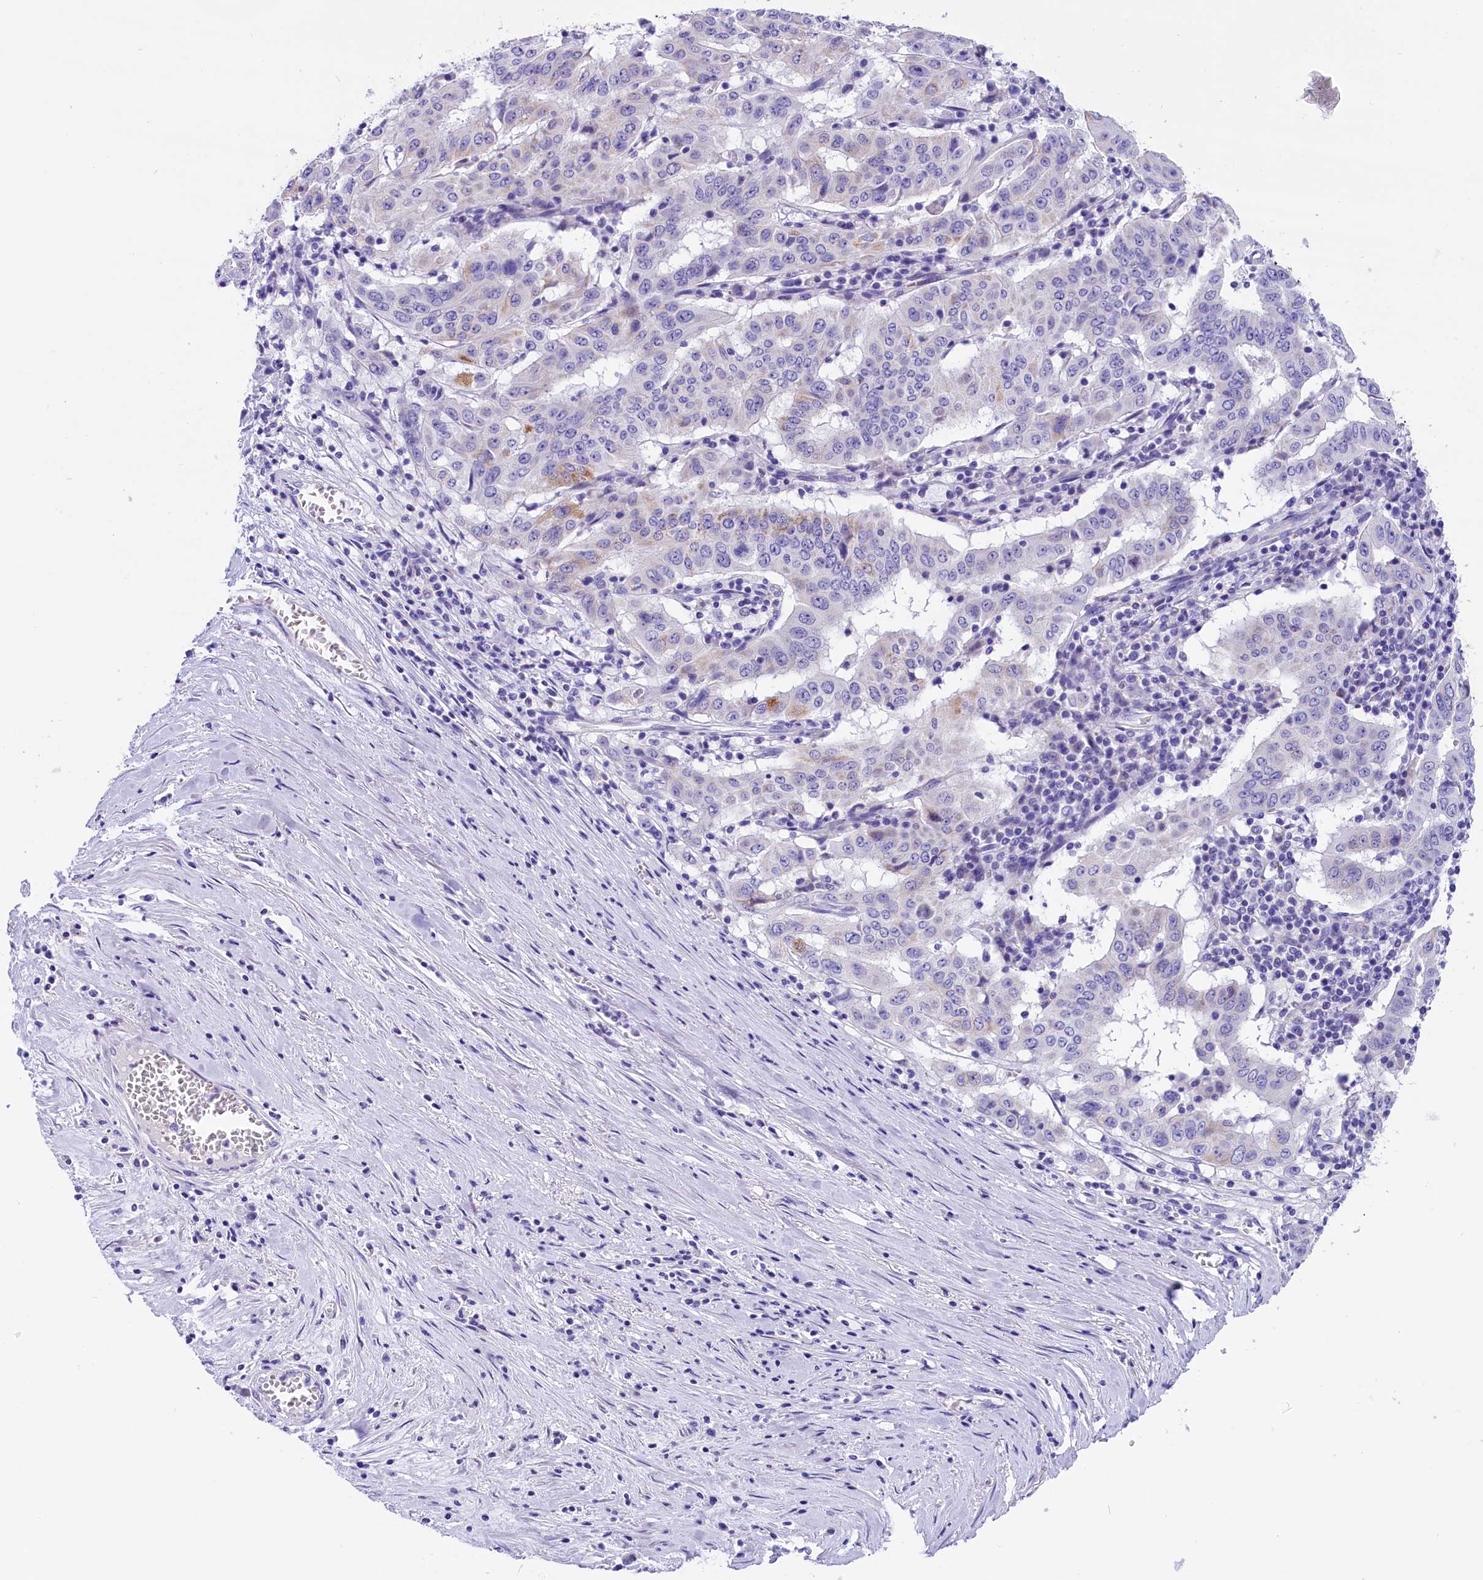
{"staining": {"intensity": "weak", "quantity": "<25%", "location": "cytoplasmic/membranous"}, "tissue": "pancreatic cancer", "cell_type": "Tumor cells", "image_type": "cancer", "snomed": [{"axis": "morphology", "description": "Adenocarcinoma, NOS"}, {"axis": "topography", "description": "Pancreas"}], "caption": "High power microscopy micrograph of an immunohistochemistry micrograph of pancreatic cancer (adenocarcinoma), revealing no significant positivity in tumor cells.", "gene": "ABAT", "patient": {"sex": "male", "age": 63}}